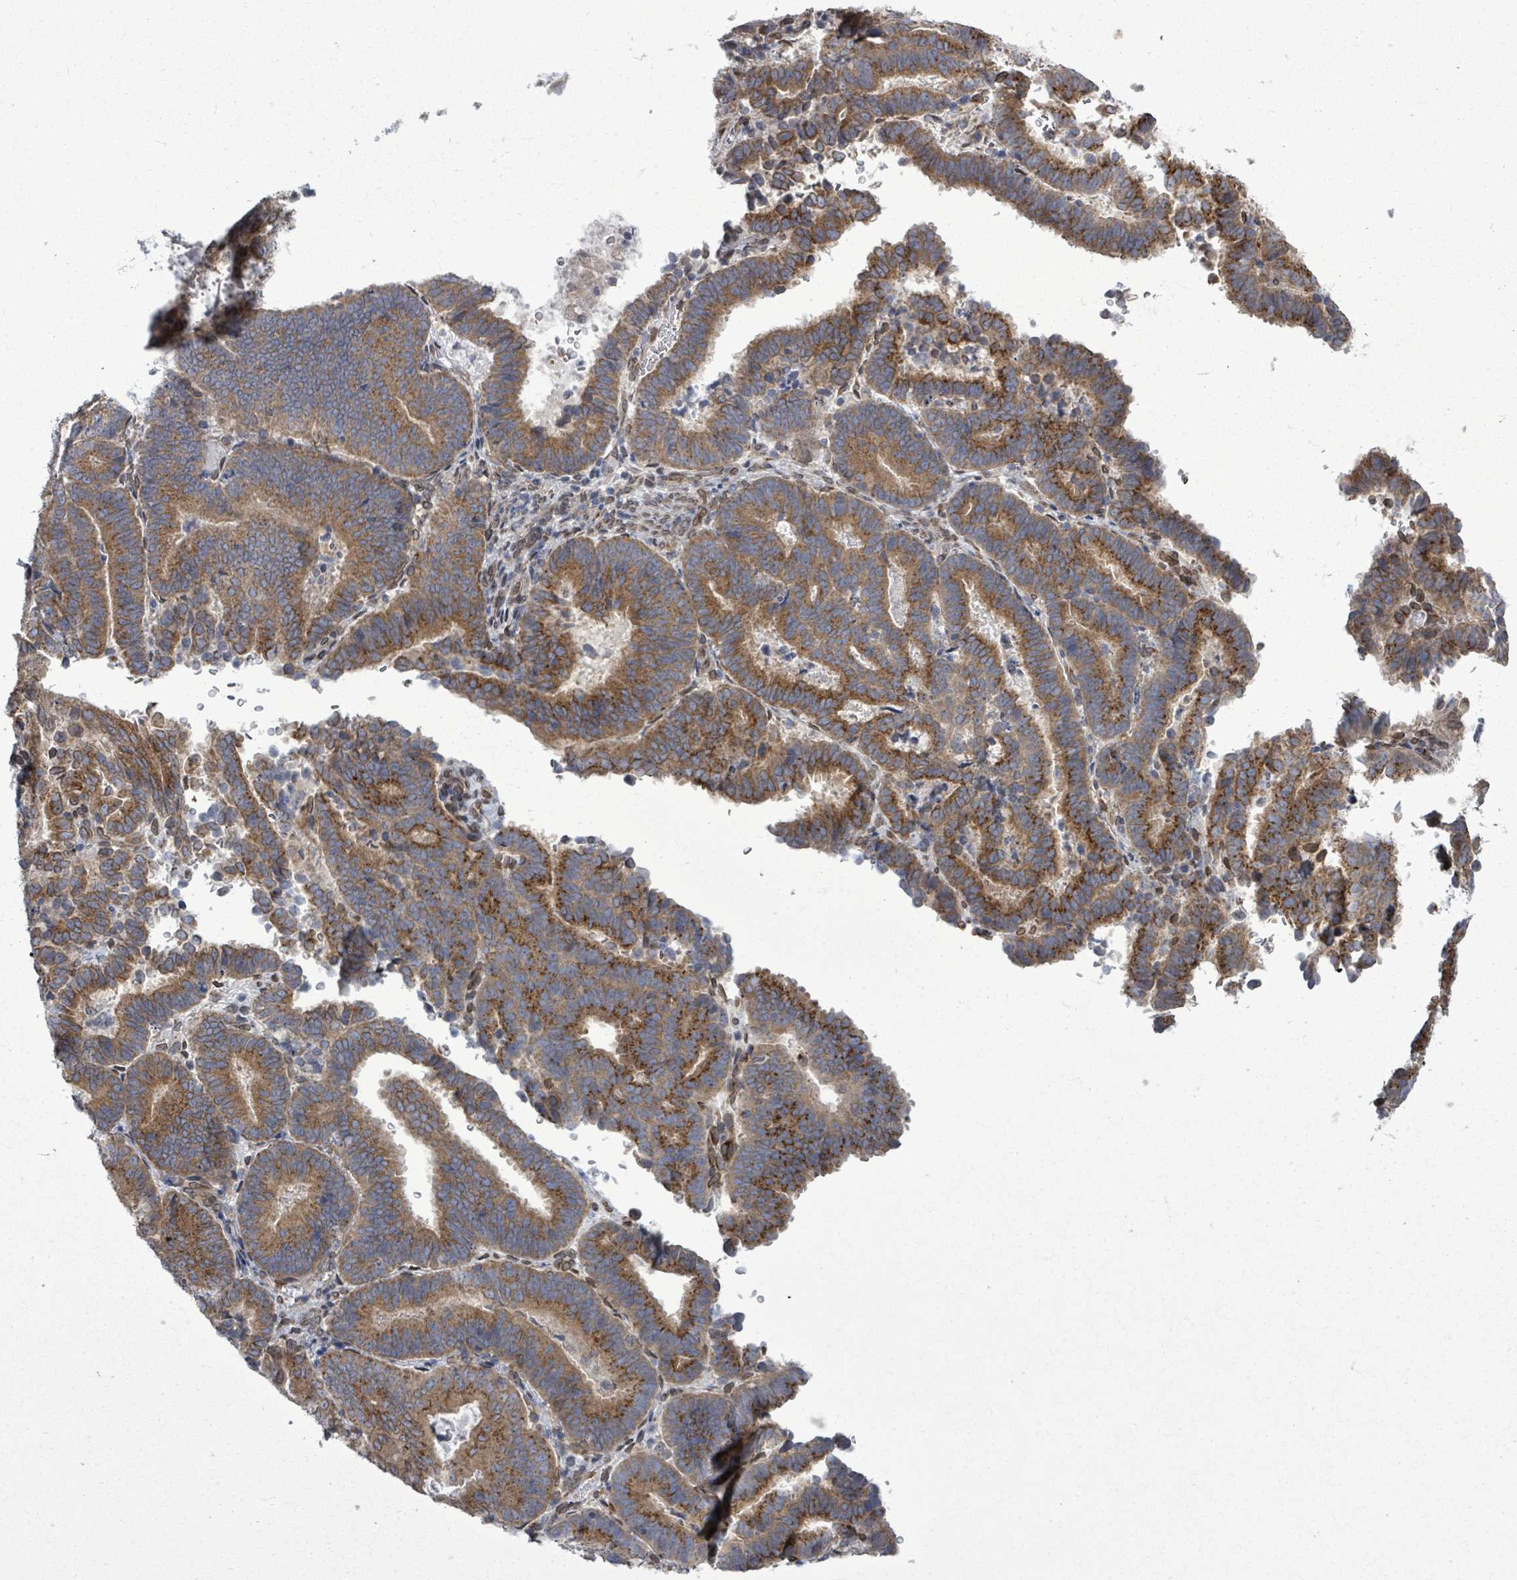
{"staining": {"intensity": "moderate", "quantity": ">75%", "location": "cytoplasmic/membranous"}, "tissue": "endometrial cancer", "cell_type": "Tumor cells", "image_type": "cancer", "snomed": [{"axis": "morphology", "description": "Adenocarcinoma, NOS"}, {"axis": "topography", "description": "Endometrium"}], "caption": "The image demonstrates staining of adenocarcinoma (endometrial), revealing moderate cytoplasmic/membranous protein expression (brown color) within tumor cells.", "gene": "ARFGAP1", "patient": {"sex": "female", "age": 70}}